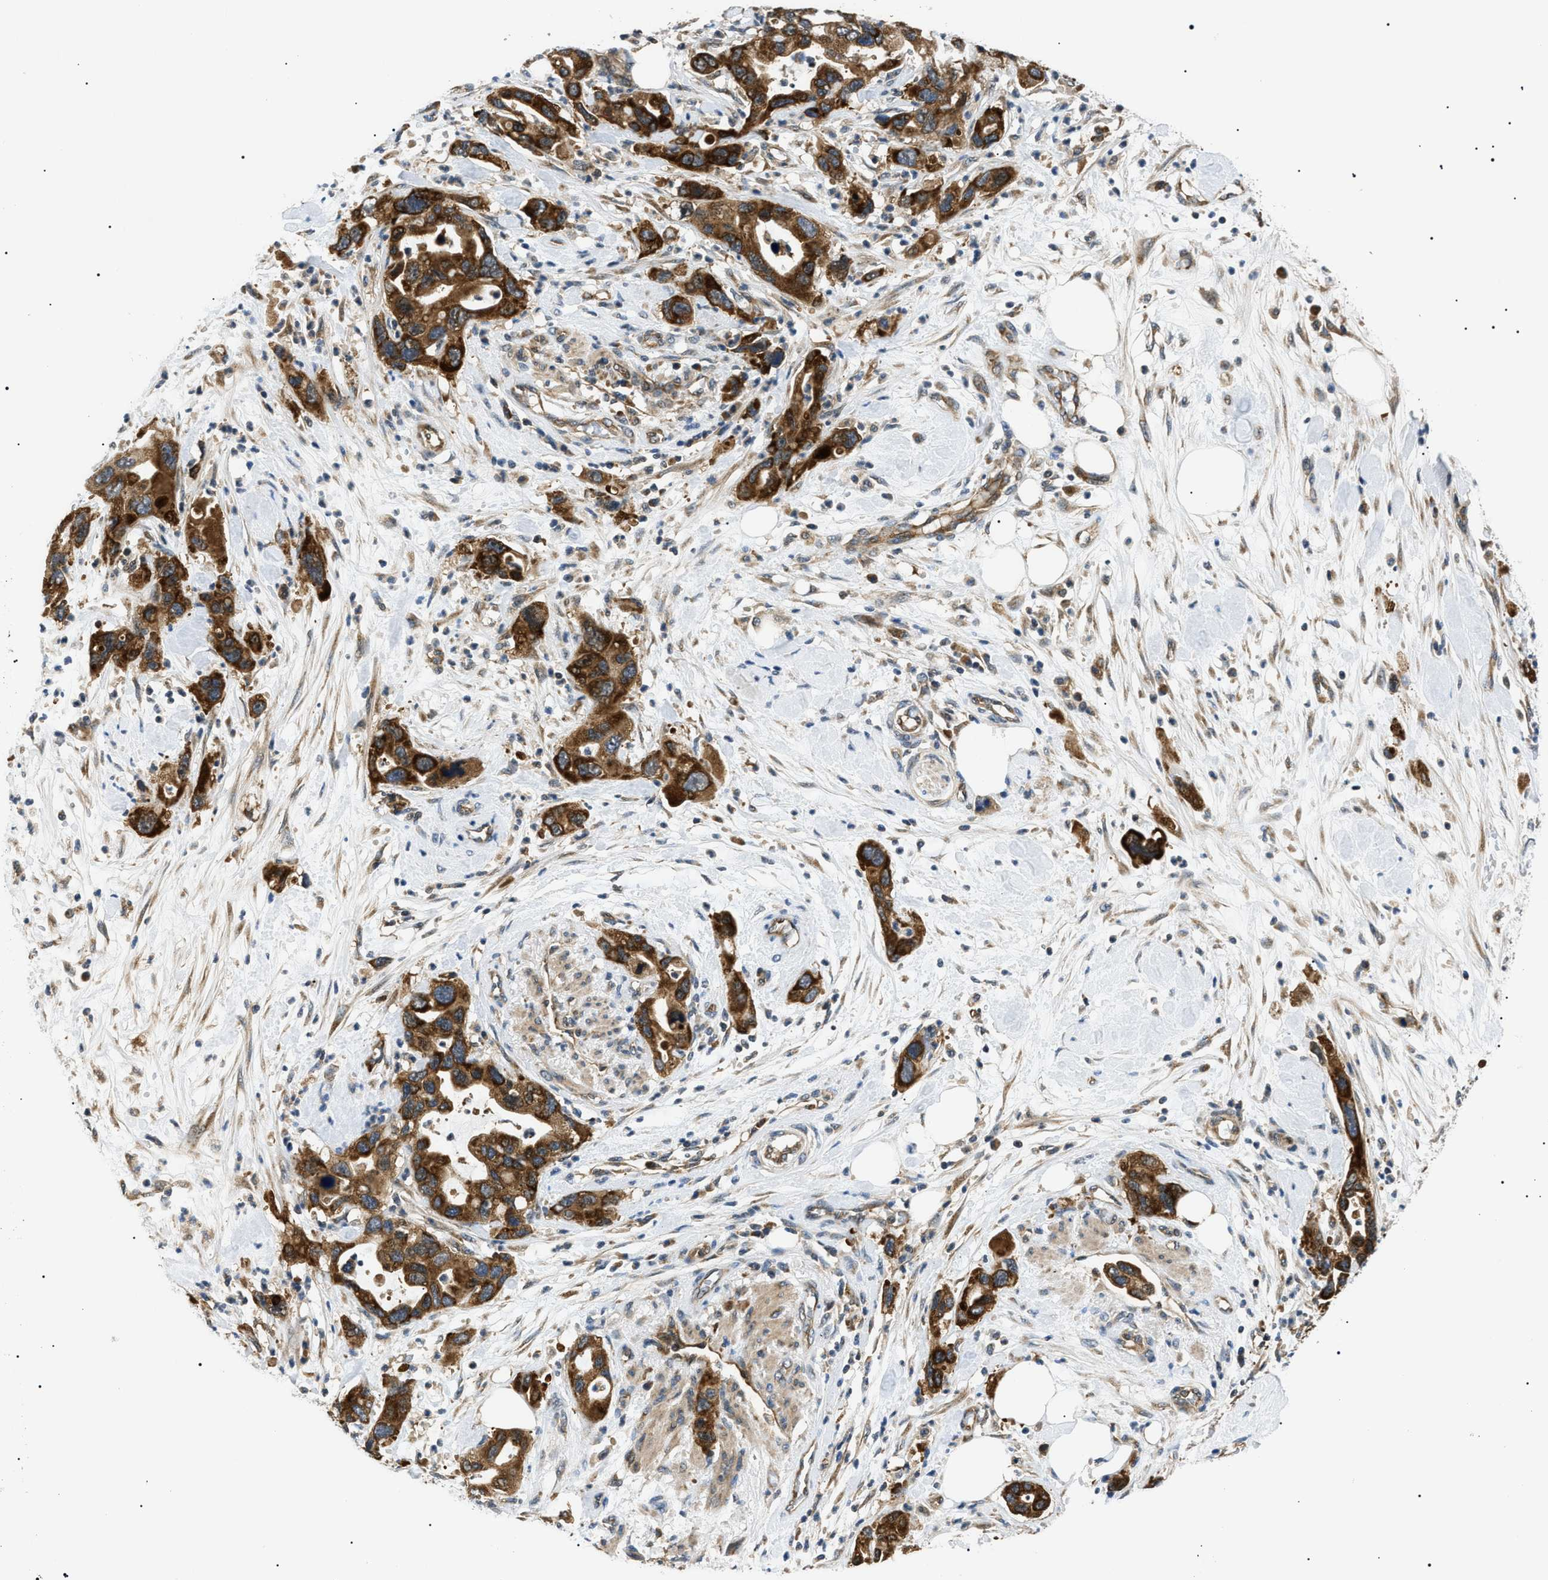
{"staining": {"intensity": "strong", "quantity": ">75%", "location": "cytoplasmic/membranous"}, "tissue": "pancreatic cancer", "cell_type": "Tumor cells", "image_type": "cancer", "snomed": [{"axis": "morphology", "description": "Normal tissue, NOS"}, {"axis": "morphology", "description": "Adenocarcinoma, NOS"}, {"axis": "topography", "description": "Pancreas"}], "caption": "IHC photomicrograph of pancreatic cancer (adenocarcinoma) stained for a protein (brown), which reveals high levels of strong cytoplasmic/membranous positivity in approximately >75% of tumor cells.", "gene": "SRPK1", "patient": {"sex": "female", "age": 71}}